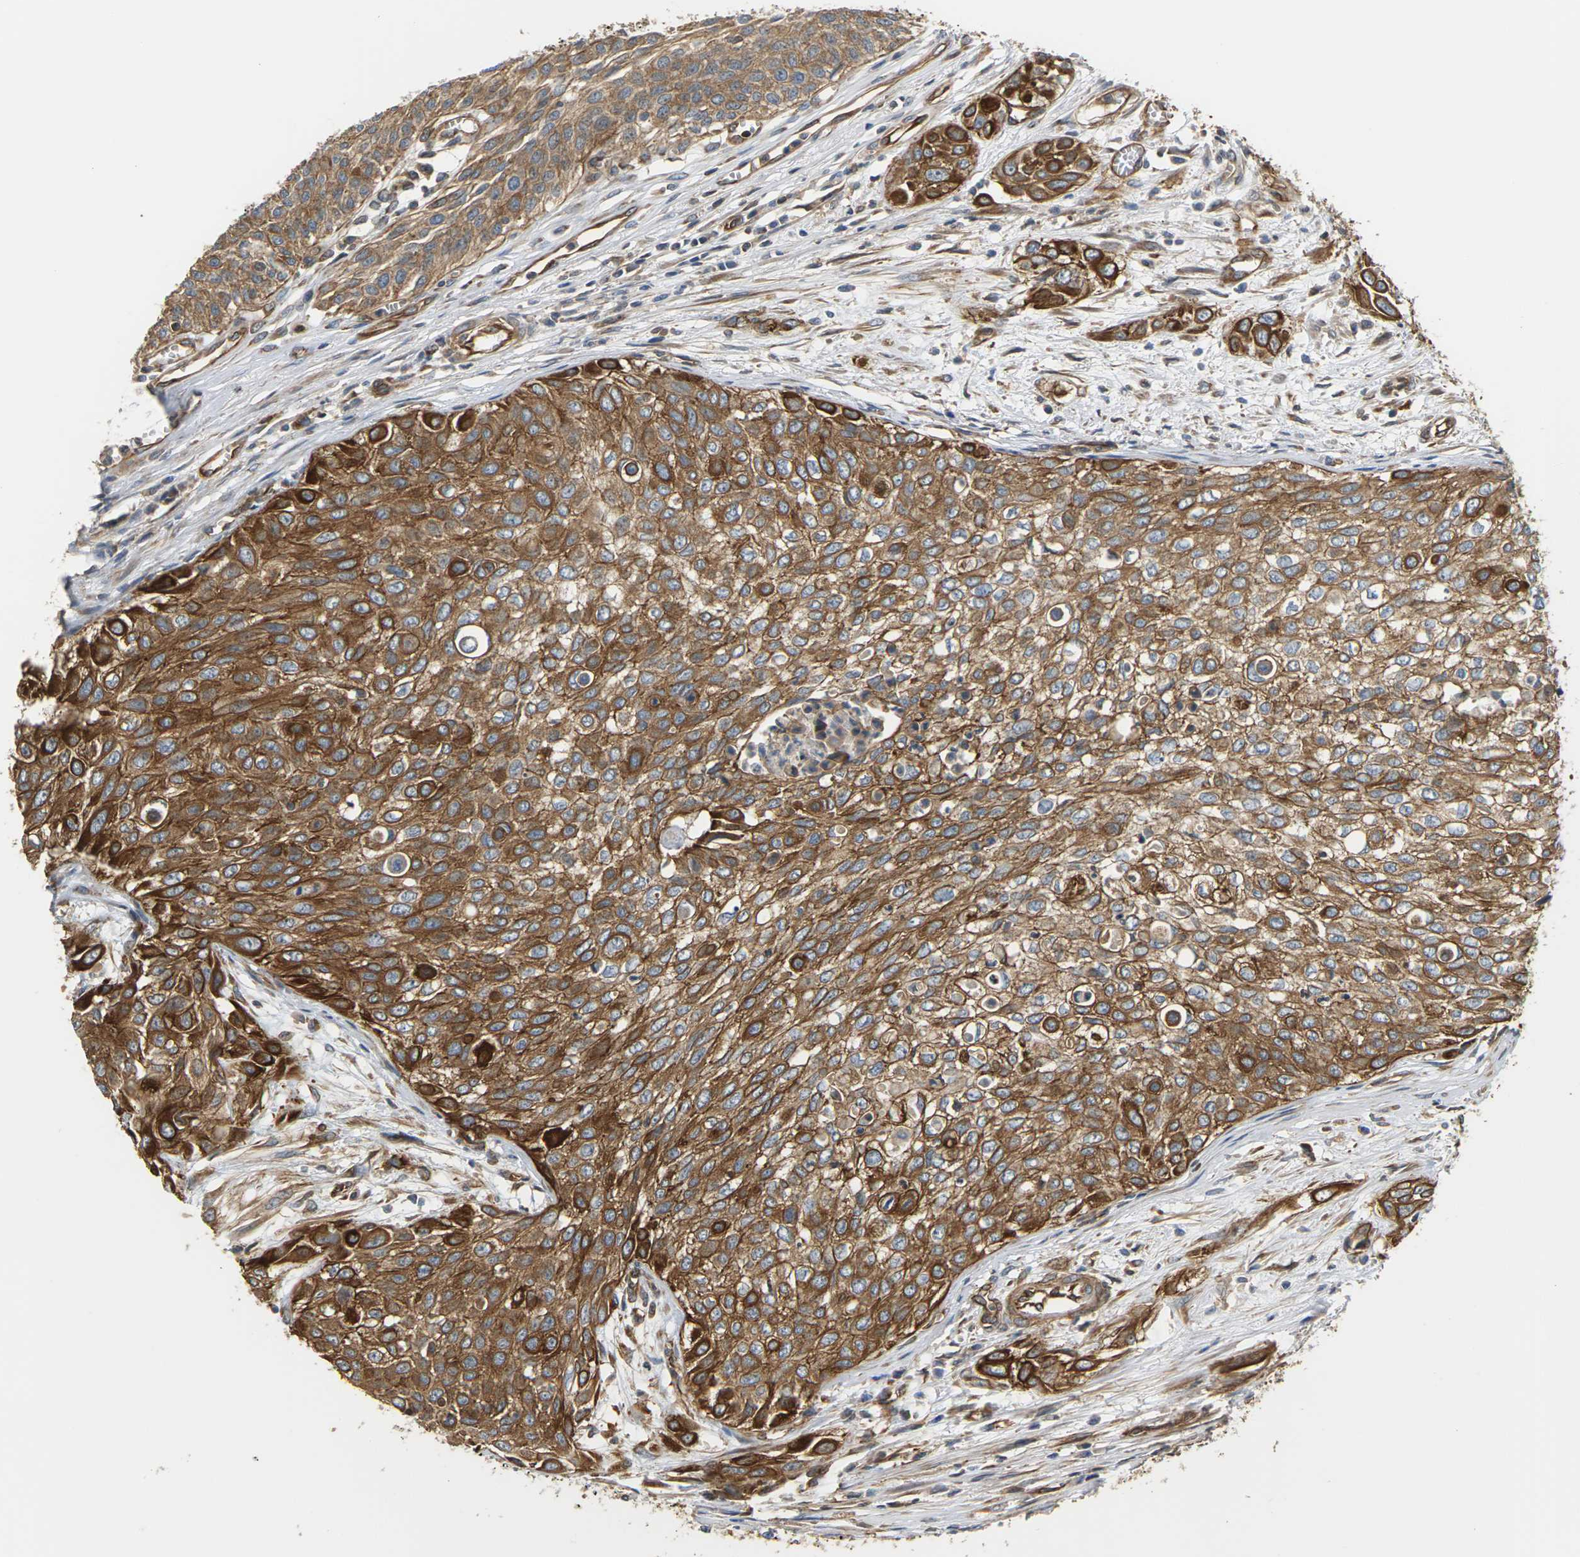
{"staining": {"intensity": "strong", "quantity": ">75%", "location": "cytoplasmic/membranous"}, "tissue": "urothelial cancer", "cell_type": "Tumor cells", "image_type": "cancer", "snomed": [{"axis": "morphology", "description": "Urothelial carcinoma, High grade"}, {"axis": "topography", "description": "Urinary bladder"}], "caption": "Urothelial cancer tissue demonstrates strong cytoplasmic/membranous positivity in approximately >75% of tumor cells, visualized by immunohistochemistry.", "gene": "PCDHB4", "patient": {"sex": "male", "age": 57}}